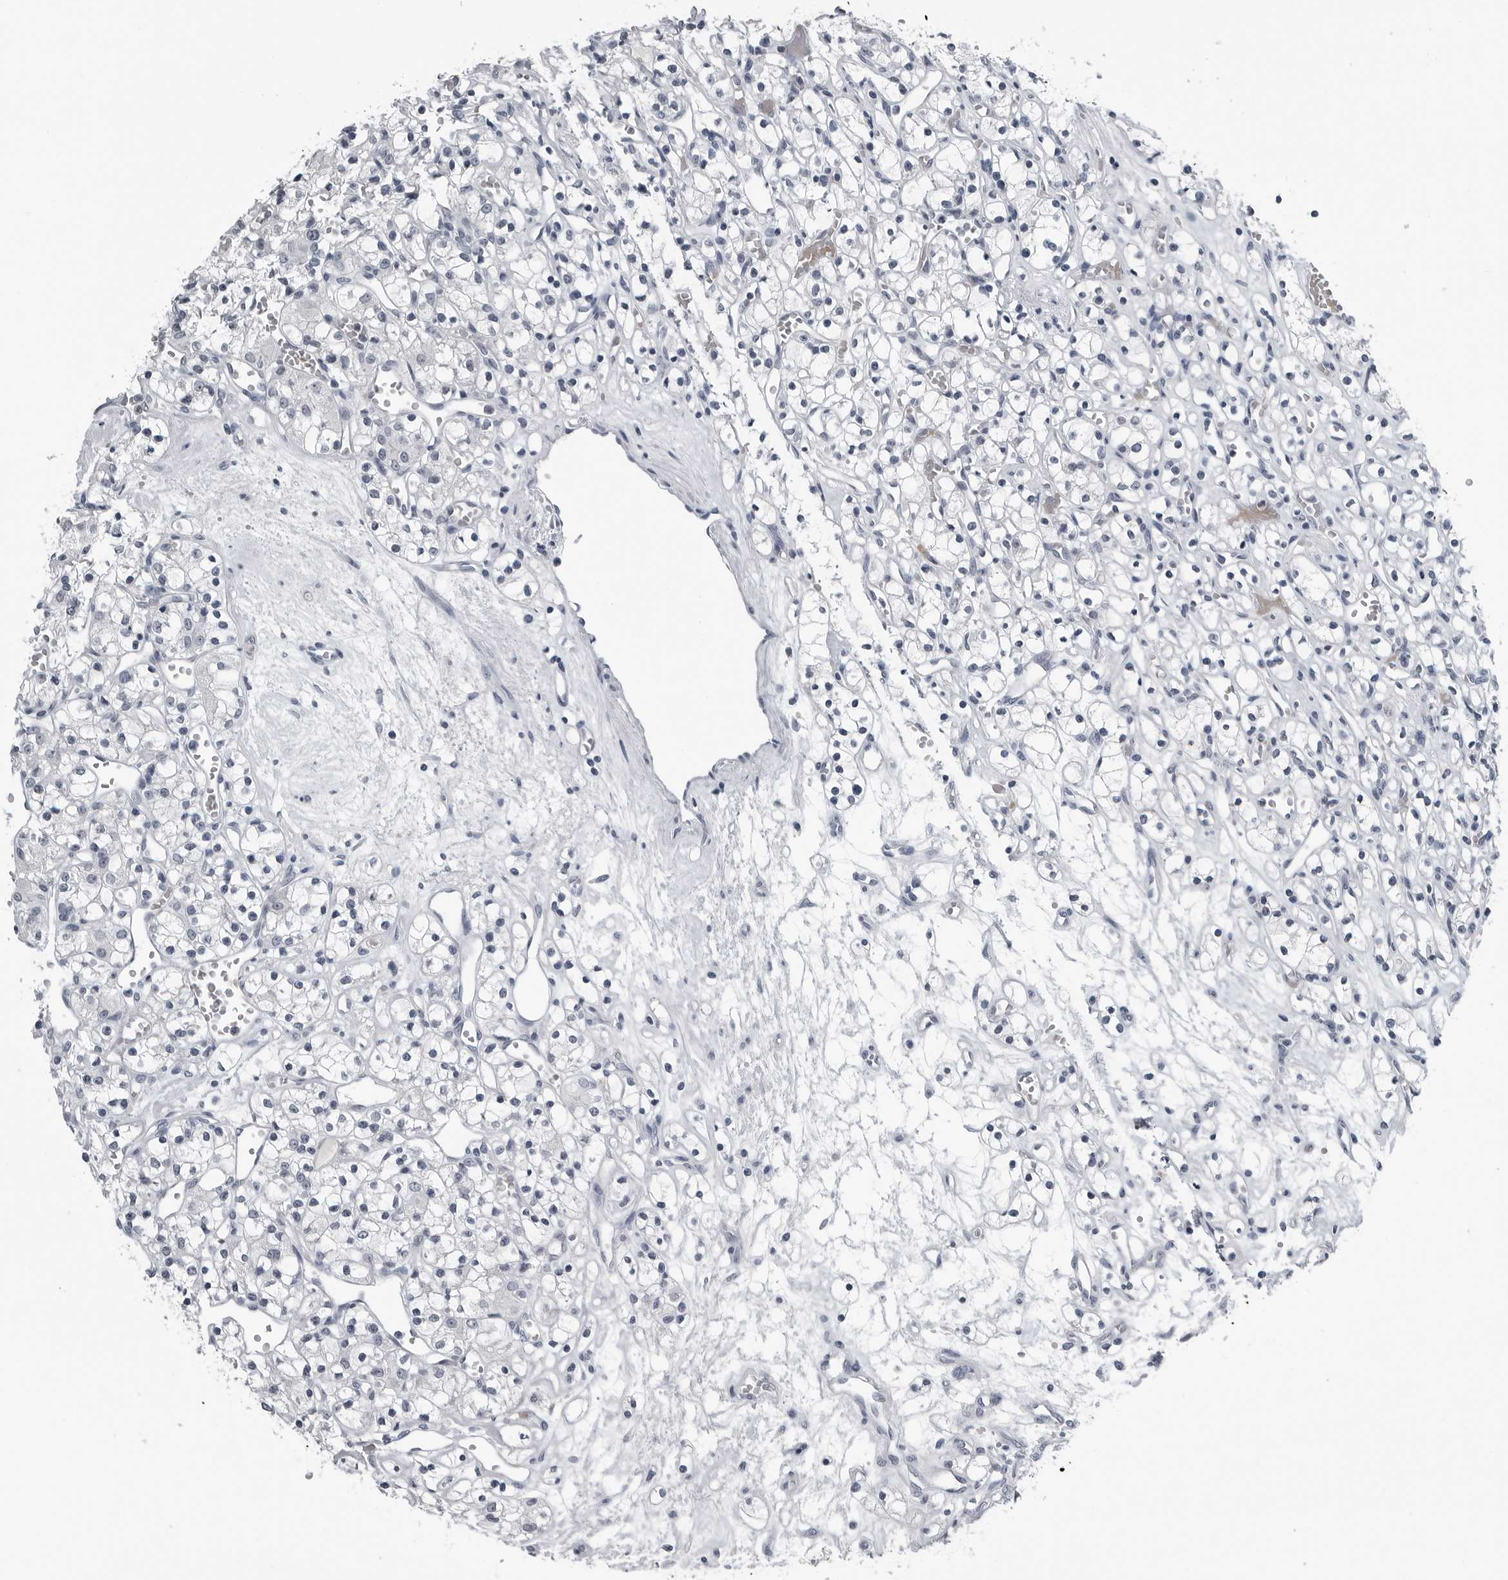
{"staining": {"intensity": "negative", "quantity": "none", "location": "none"}, "tissue": "renal cancer", "cell_type": "Tumor cells", "image_type": "cancer", "snomed": [{"axis": "morphology", "description": "Adenocarcinoma, NOS"}, {"axis": "topography", "description": "Kidney"}], "caption": "This is a micrograph of immunohistochemistry (IHC) staining of renal cancer, which shows no staining in tumor cells.", "gene": "SPINK1", "patient": {"sex": "female", "age": 59}}